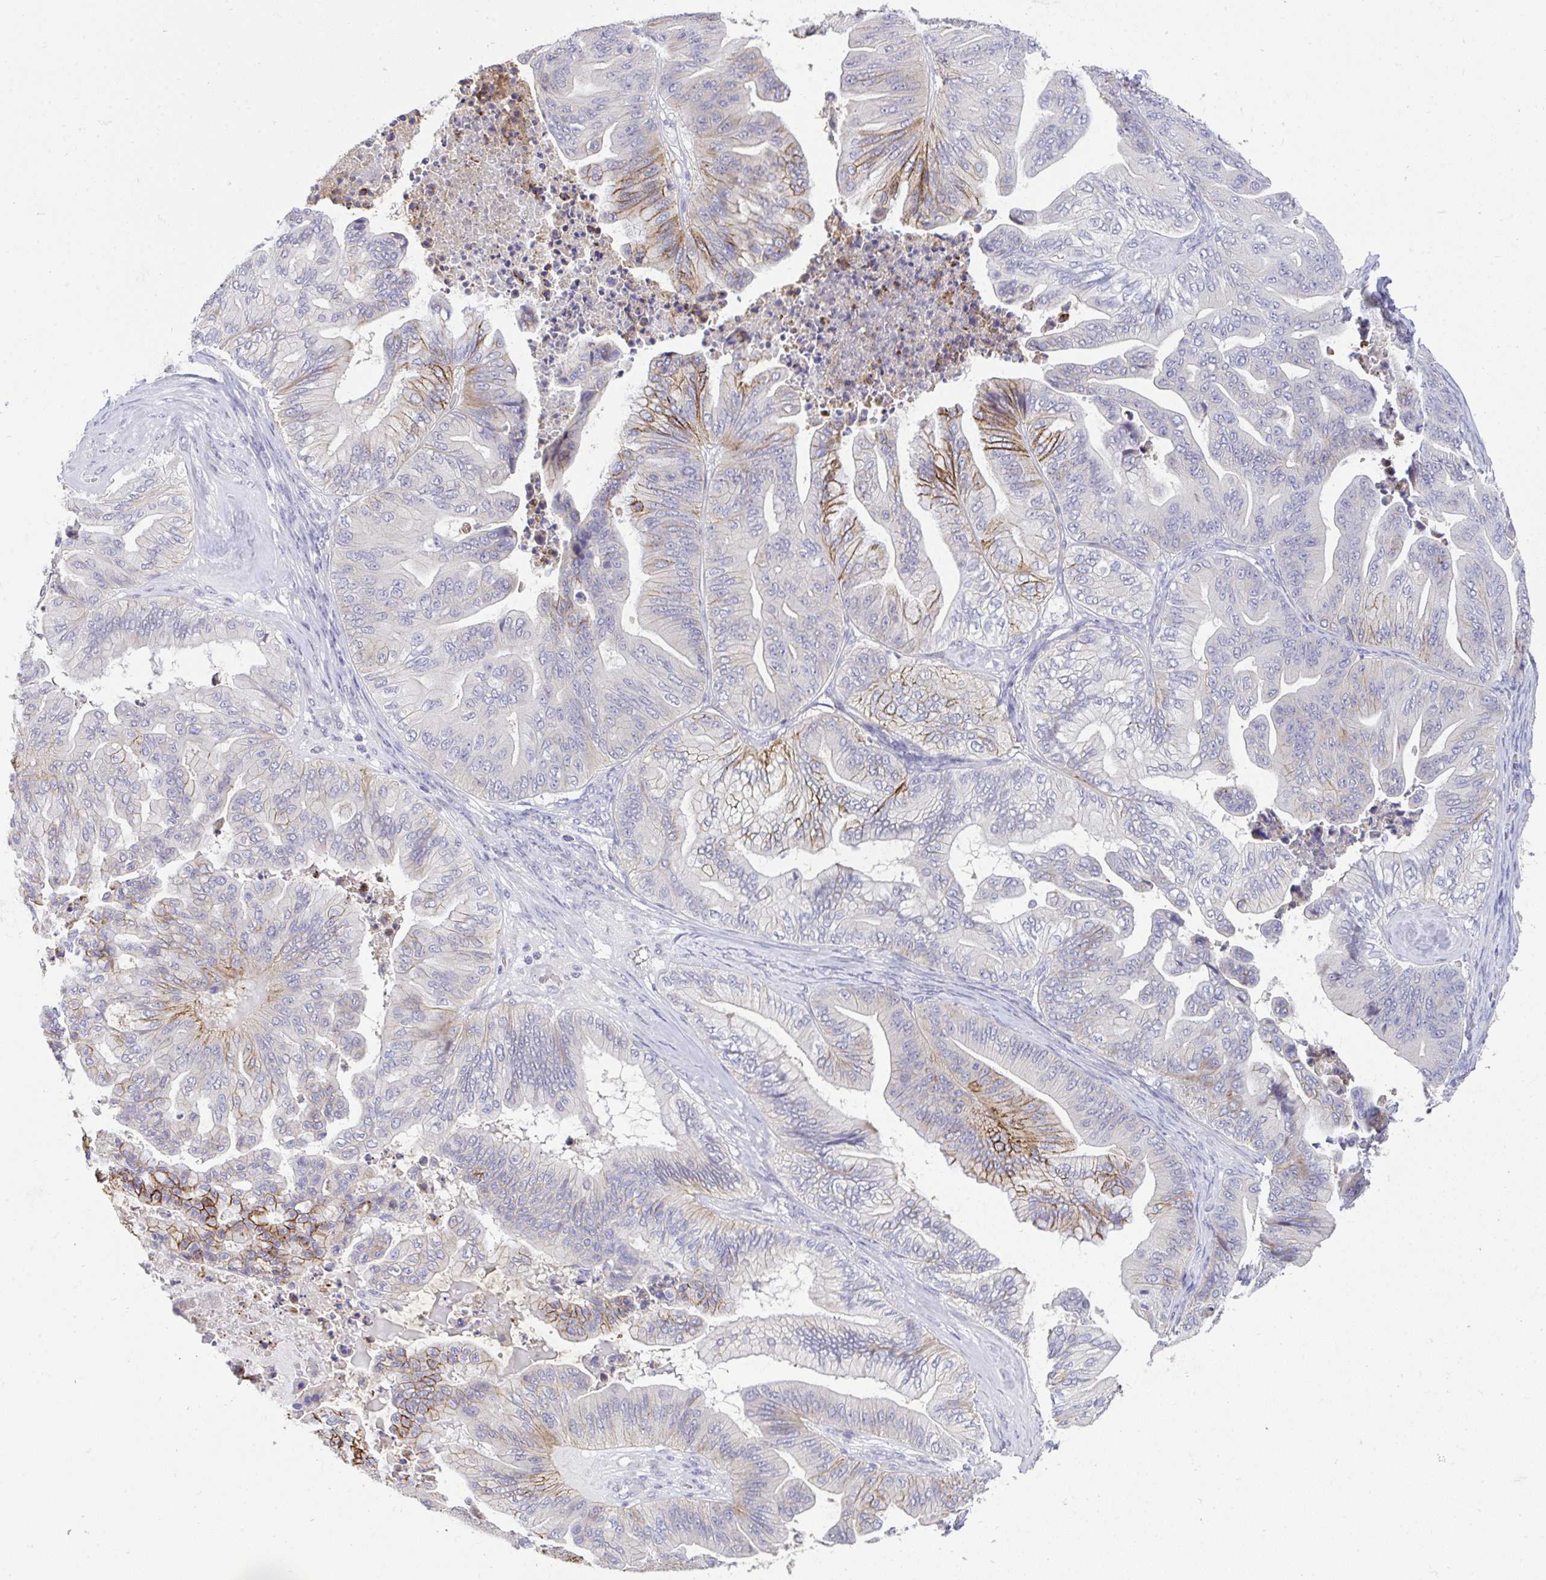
{"staining": {"intensity": "moderate", "quantity": "25%-75%", "location": "cytoplasmic/membranous"}, "tissue": "ovarian cancer", "cell_type": "Tumor cells", "image_type": "cancer", "snomed": [{"axis": "morphology", "description": "Cystadenocarcinoma, mucinous, NOS"}, {"axis": "topography", "description": "Ovary"}], "caption": "DAB immunohistochemical staining of ovarian cancer (mucinous cystadenocarcinoma) shows moderate cytoplasmic/membranous protein staining in about 25%-75% of tumor cells.", "gene": "VGLL3", "patient": {"sex": "female", "age": 67}}